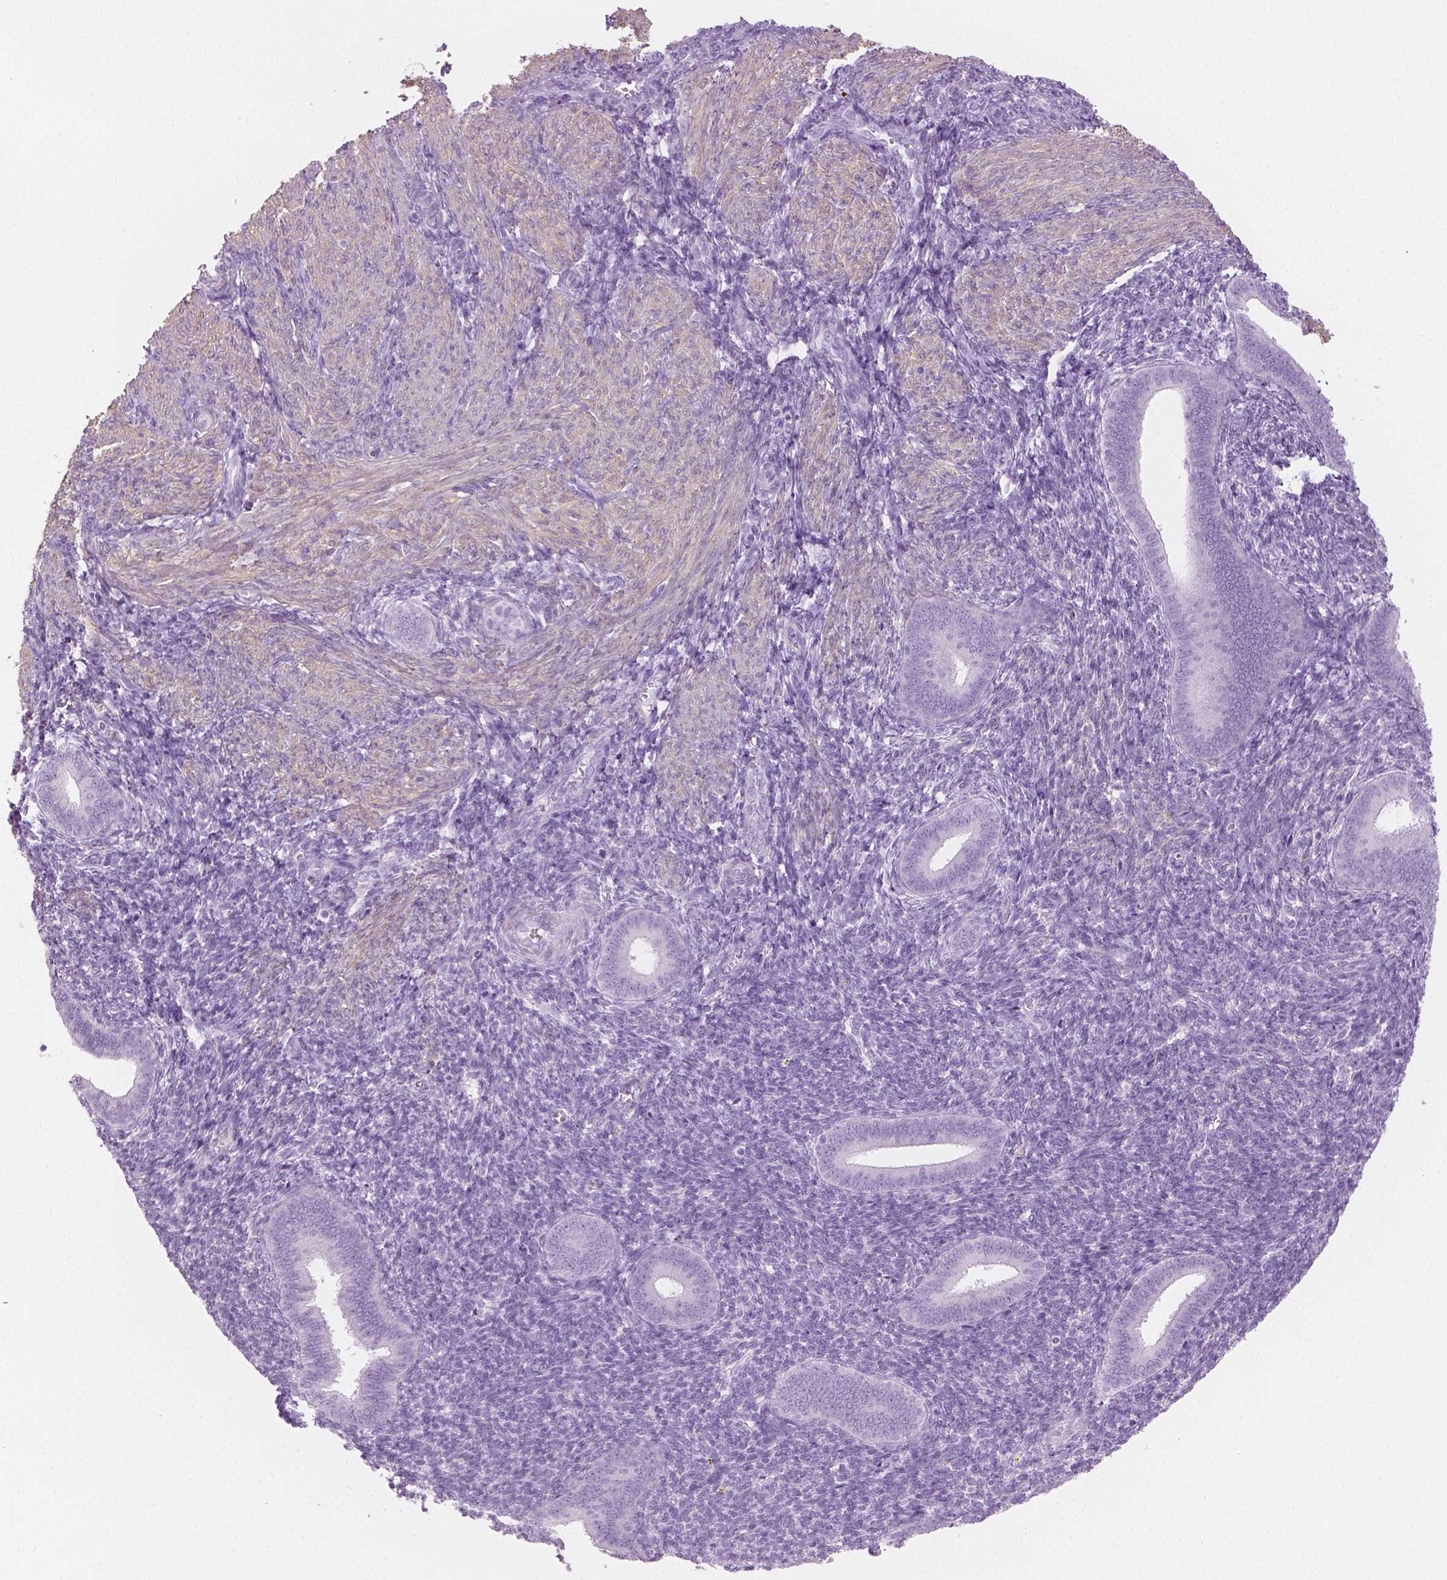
{"staining": {"intensity": "negative", "quantity": "none", "location": "none"}, "tissue": "endometrium", "cell_type": "Cells in endometrial stroma", "image_type": "normal", "snomed": [{"axis": "morphology", "description": "Normal tissue, NOS"}, {"axis": "topography", "description": "Endometrium"}], "caption": "The histopathology image demonstrates no significant staining in cells in endometrial stroma of endometrium. Nuclei are stained in blue.", "gene": "PLIN4", "patient": {"sex": "female", "age": 25}}